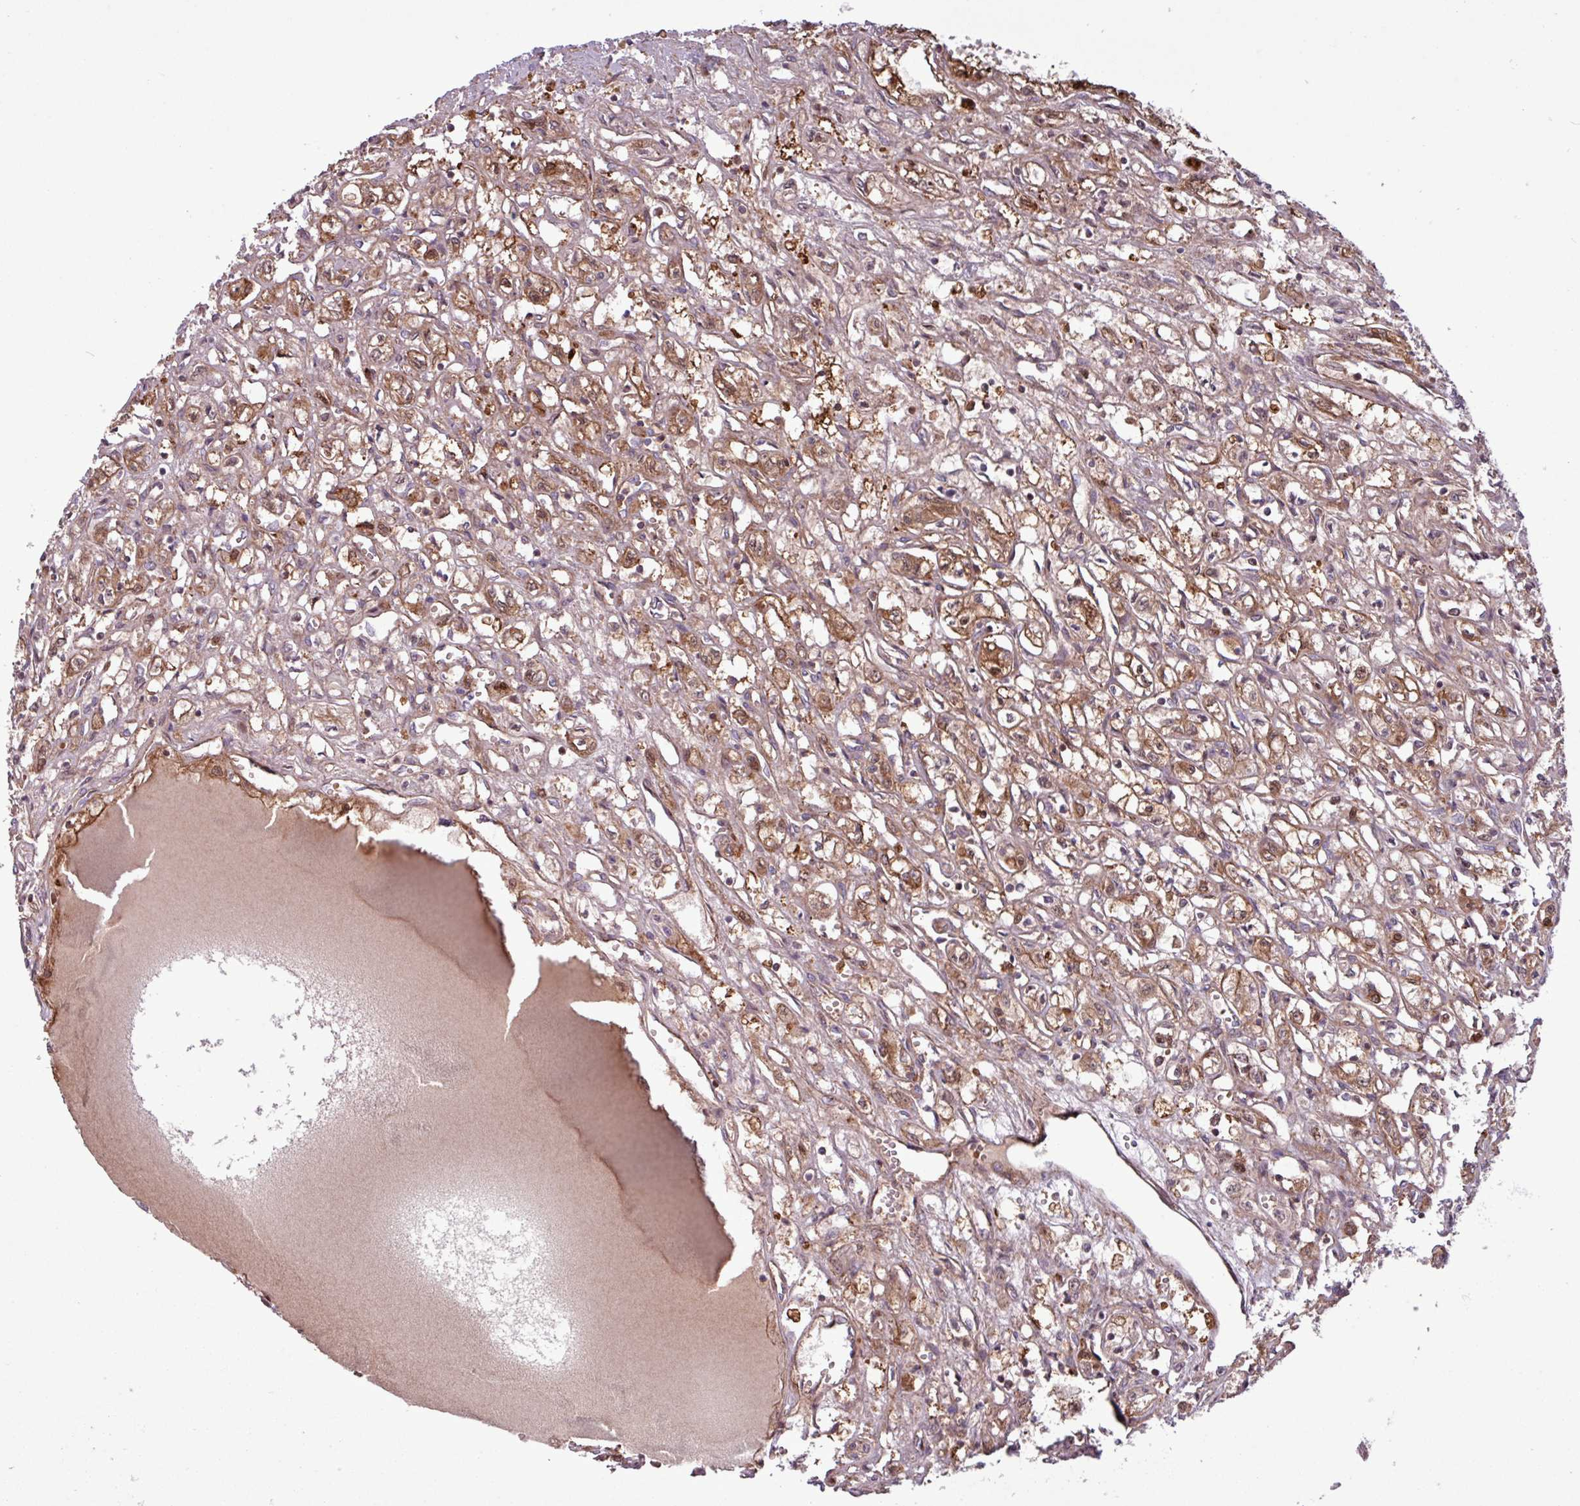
{"staining": {"intensity": "moderate", "quantity": ">75%", "location": "cytoplasmic/membranous"}, "tissue": "renal cancer", "cell_type": "Tumor cells", "image_type": "cancer", "snomed": [{"axis": "morphology", "description": "Adenocarcinoma, NOS"}, {"axis": "topography", "description": "Kidney"}], "caption": "Immunohistochemistry histopathology image of neoplastic tissue: human renal cancer stained using IHC displays medium levels of moderate protein expression localized specifically in the cytoplasmic/membranous of tumor cells, appearing as a cytoplasmic/membranous brown color.", "gene": "PDPR", "patient": {"sex": "male", "age": 56}}